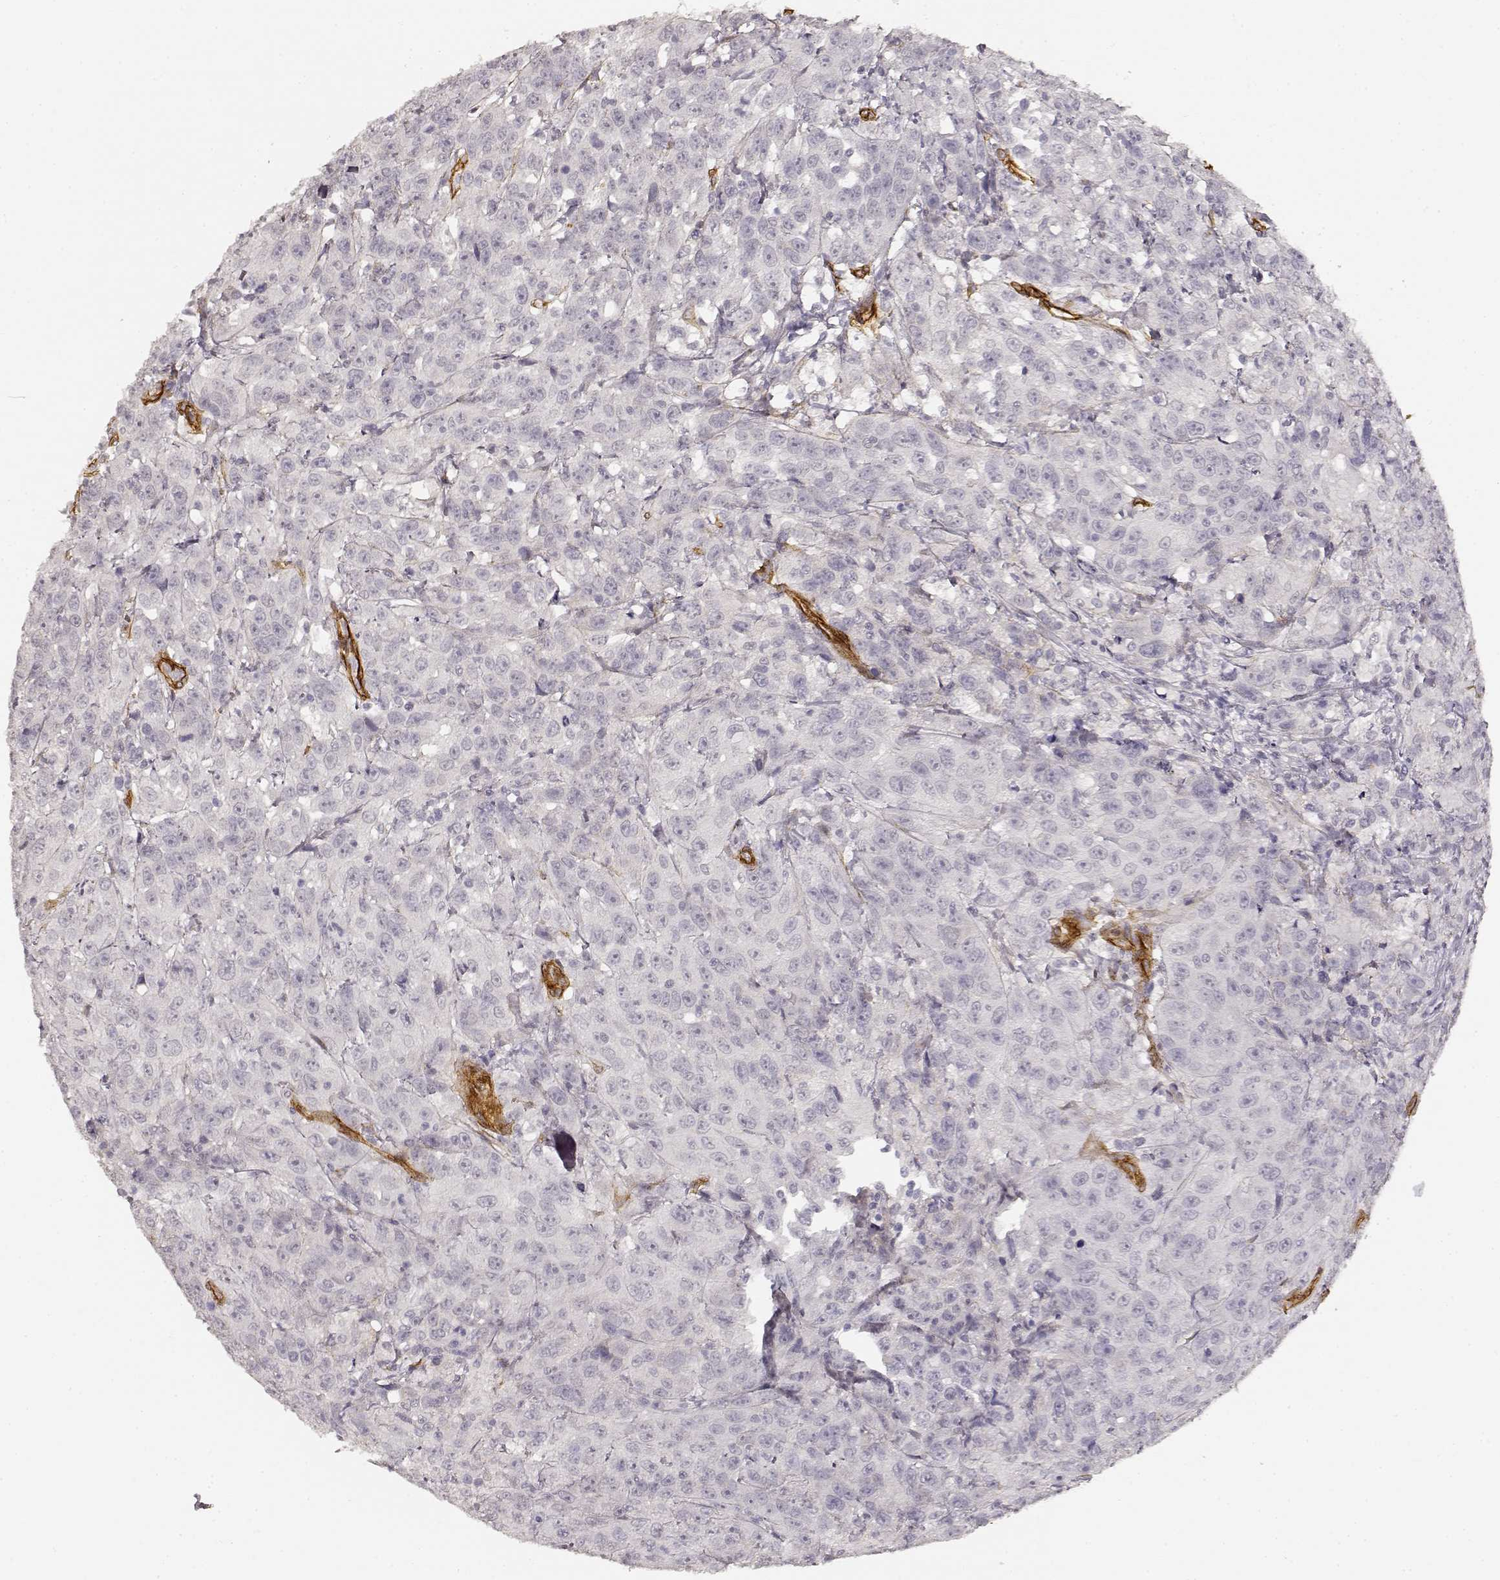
{"staining": {"intensity": "negative", "quantity": "none", "location": "none"}, "tissue": "urothelial cancer", "cell_type": "Tumor cells", "image_type": "cancer", "snomed": [{"axis": "morphology", "description": "Urothelial carcinoma, NOS"}, {"axis": "morphology", "description": "Urothelial carcinoma, High grade"}, {"axis": "topography", "description": "Urinary bladder"}], "caption": "A photomicrograph of human transitional cell carcinoma is negative for staining in tumor cells.", "gene": "LAMA4", "patient": {"sex": "female", "age": 73}}